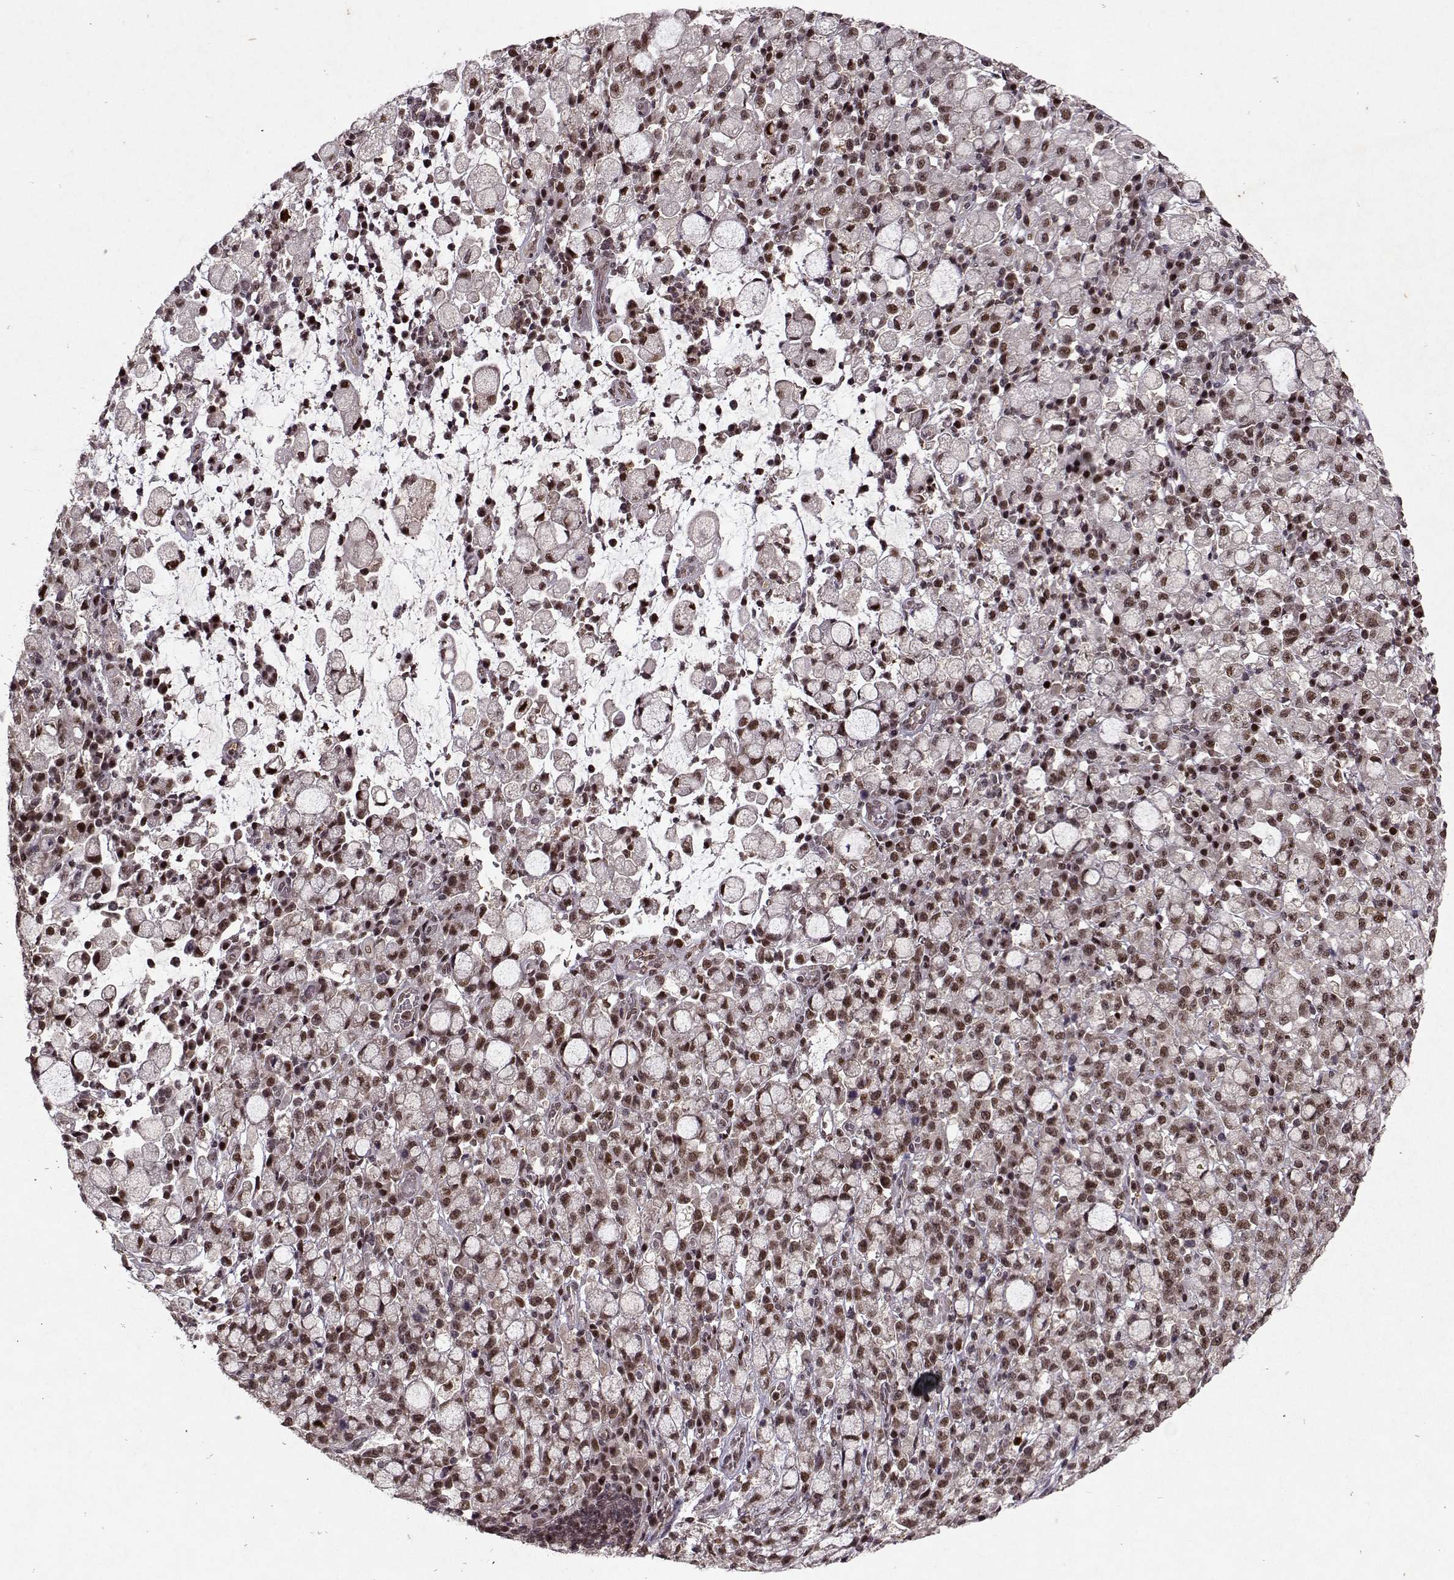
{"staining": {"intensity": "weak", "quantity": ">75%", "location": "cytoplasmic/membranous,nuclear"}, "tissue": "stomach cancer", "cell_type": "Tumor cells", "image_type": "cancer", "snomed": [{"axis": "morphology", "description": "Adenocarcinoma, NOS"}, {"axis": "topography", "description": "Stomach"}], "caption": "The photomicrograph reveals immunohistochemical staining of adenocarcinoma (stomach). There is weak cytoplasmic/membranous and nuclear expression is identified in approximately >75% of tumor cells.", "gene": "PSMA7", "patient": {"sex": "male", "age": 58}}